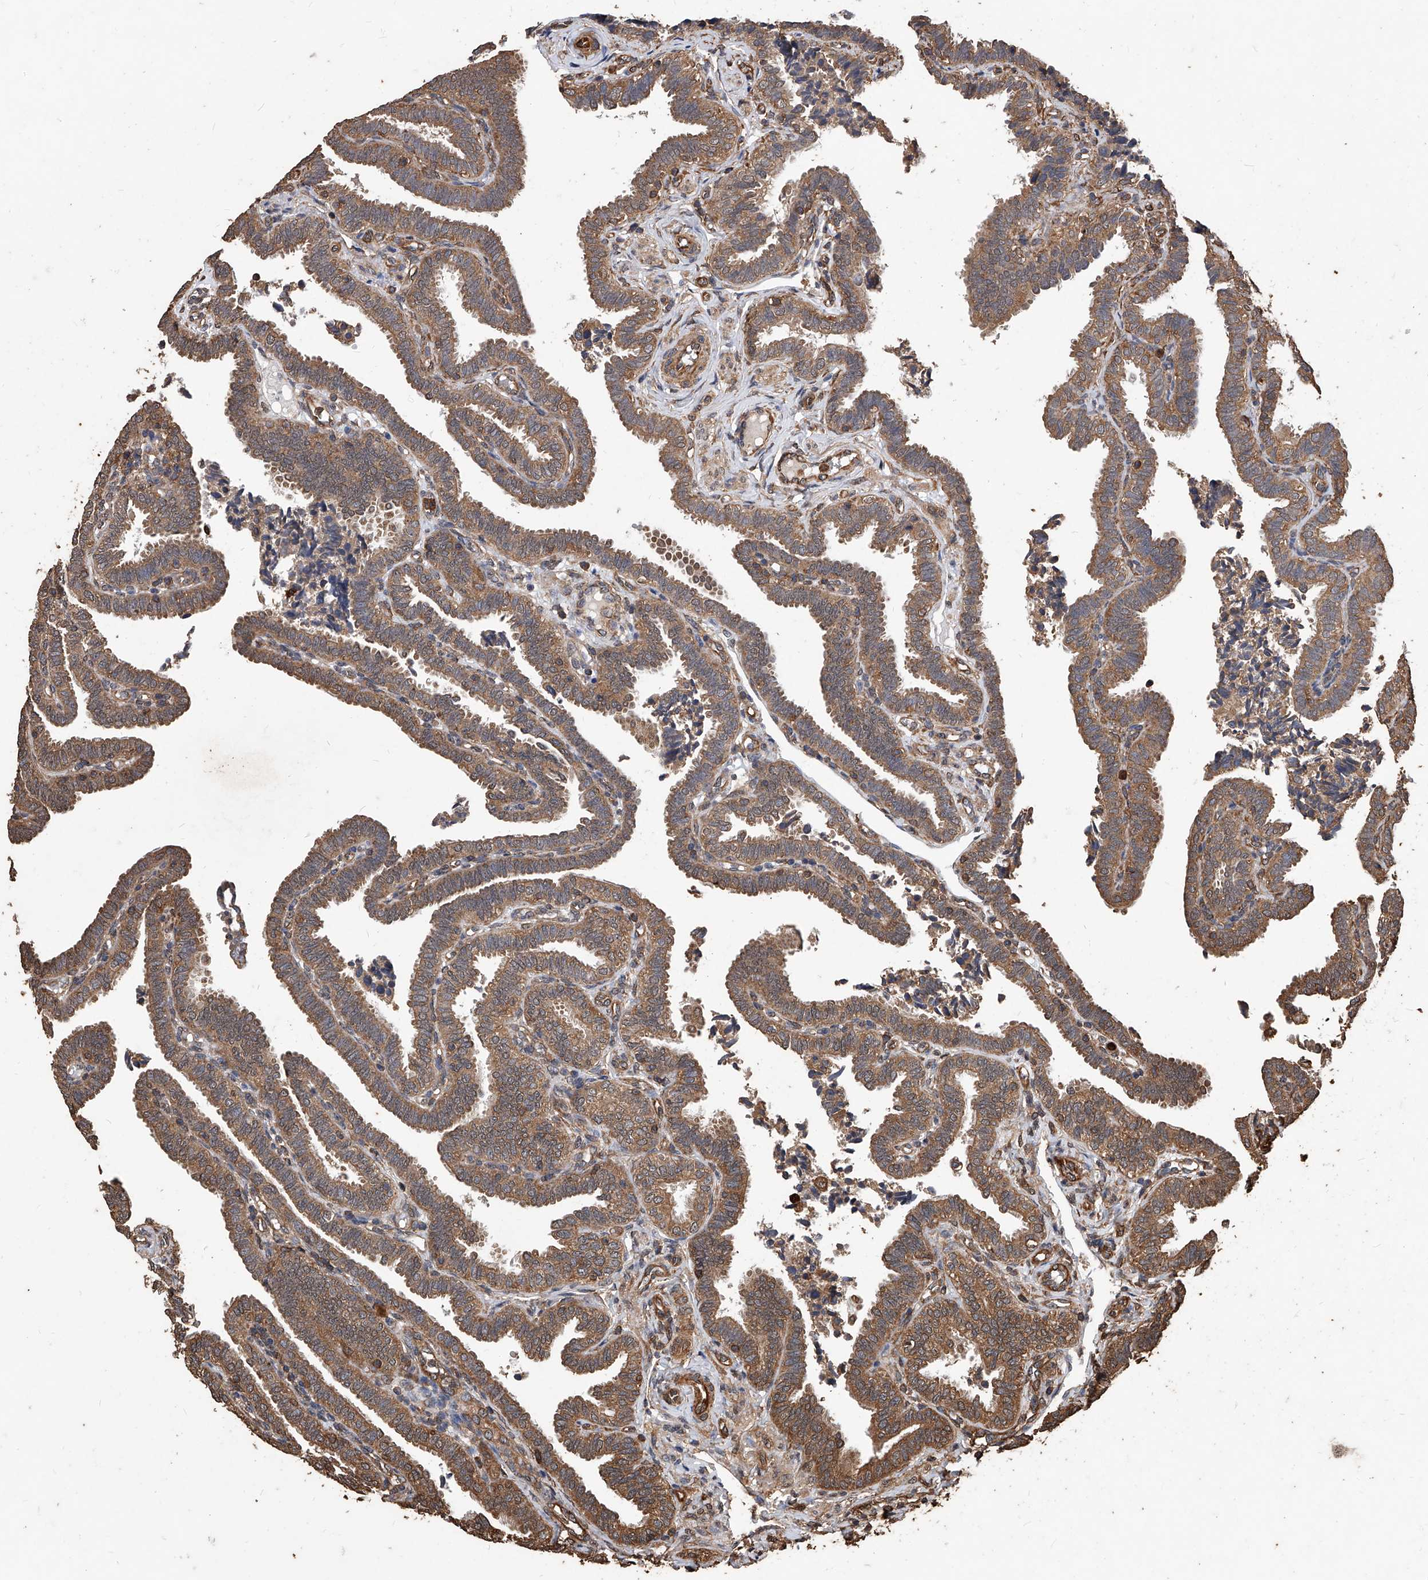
{"staining": {"intensity": "moderate", "quantity": ">75%", "location": "cytoplasmic/membranous"}, "tissue": "fallopian tube", "cell_type": "Glandular cells", "image_type": "normal", "snomed": [{"axis": "morphology", "description": "Normal tissue, NOS"}, {"axis": "topography", "description": "Fallopian tube"}], "caption": "Immunohistochemical staining of benign fallopian tube displays >75% levels of moderate cytoplasmic/membranous protein positivity in about >75% of glandular cells.", "gene": "UCP2", "patient": {"sex": "female", "age": 39}}